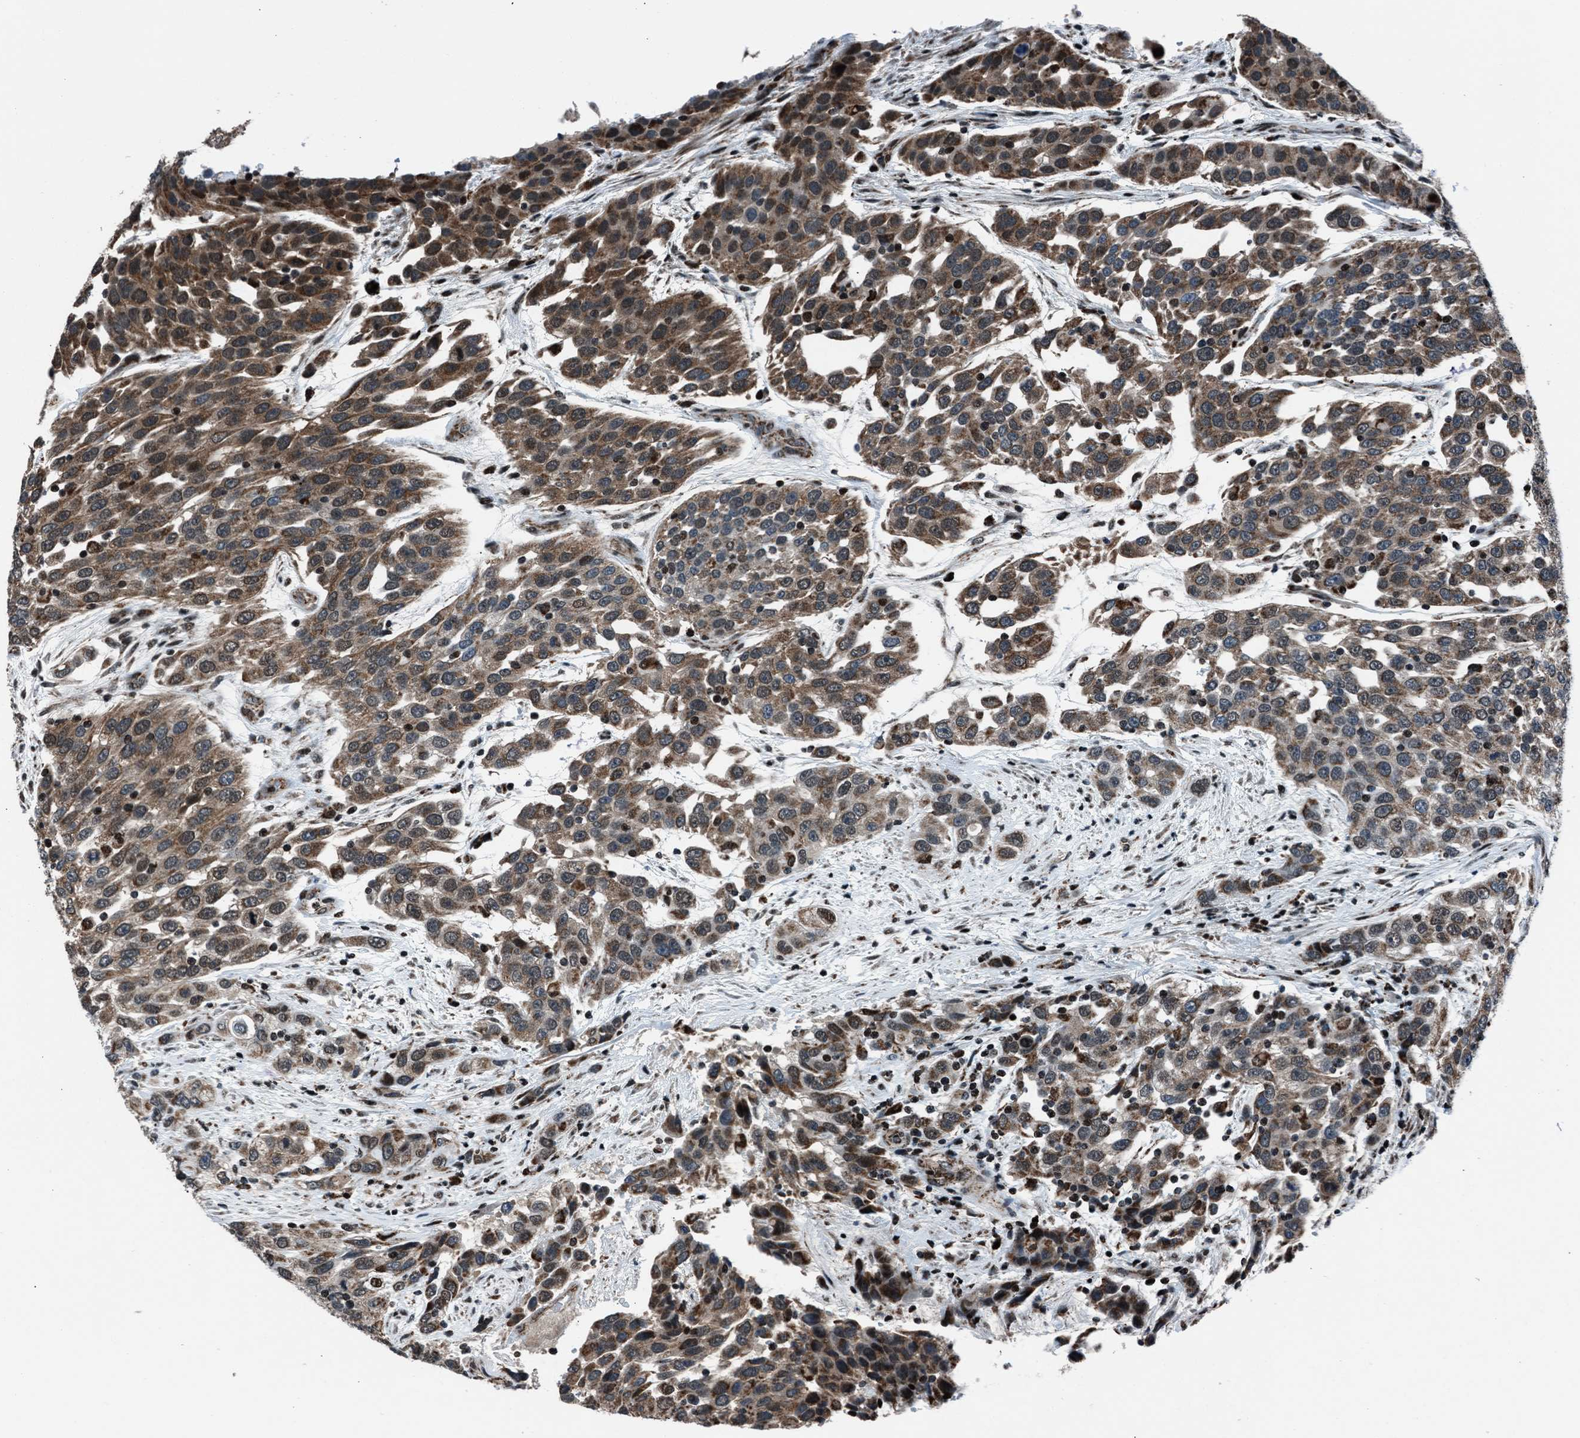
{"staining": {"intensity": "moderate", "quantity": ">75%", "location": "cytoplasmic/membranous,nuclear"}, "tissue": "urothelial cancer", "cell_type": "Tumor cells", "image_type": "cancer", "snomed": [{"axis": "morphology", "description": "Urothelial carcinoma, High grade"}, {"axis": "topography", "description": "Urinary bladder"}], "caption": "A brown stain highlights moderate cytoplasmic/membranous and nuclear positivity of a protein in human urothelial cancer tumor cells.", "gene": "MORC3", "patient": {"sex": "female", "age": 80}}